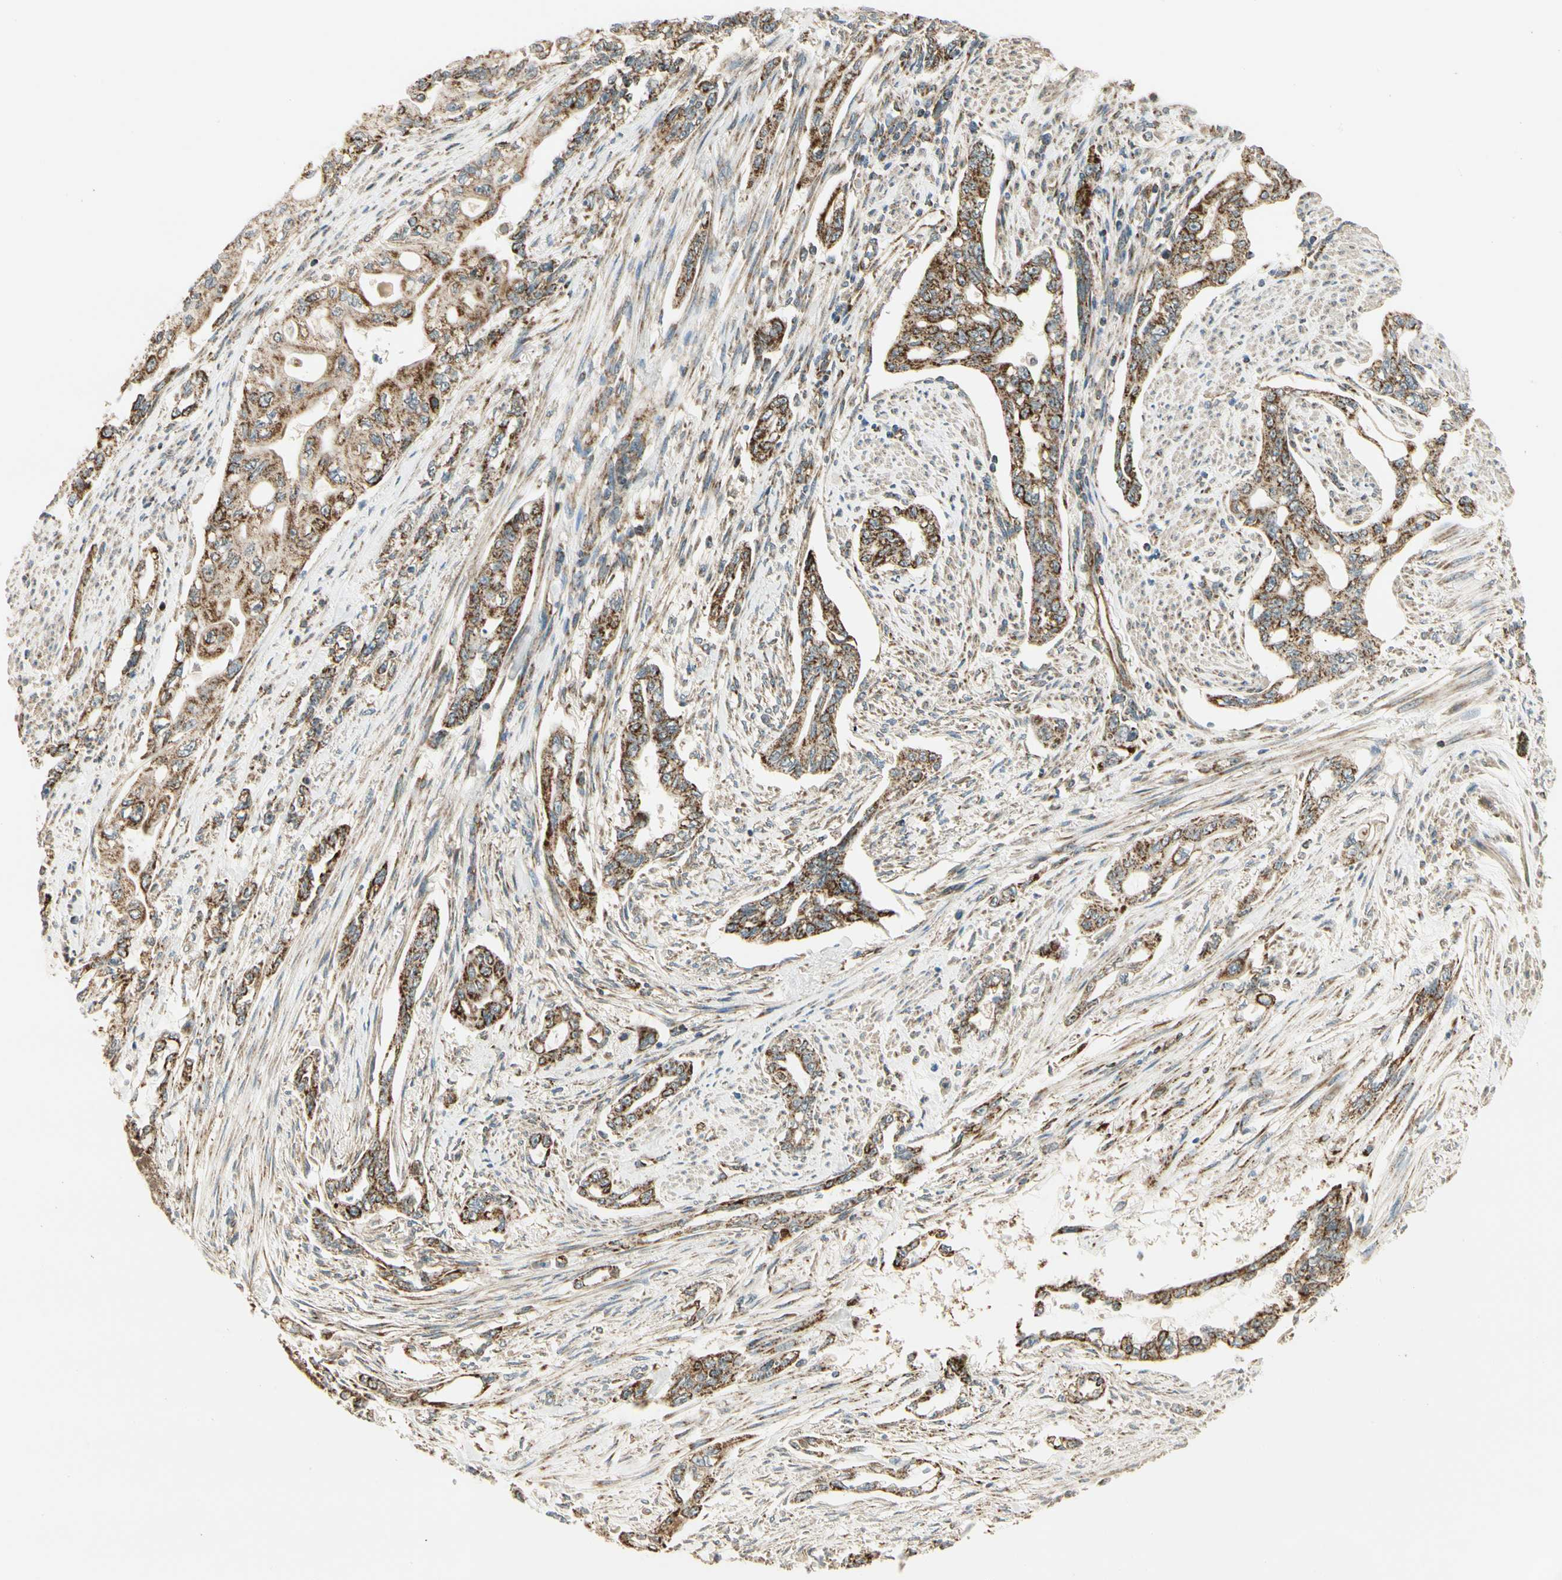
{"staining": {"intensity": "strong", "quantity": ">75%", "location": "cytoplasmic/membranous"}, "tissue": "pancreatic cancer", "cell_type": "Tumor cells", "image_type": "cancer", "snomed": [{"axis": "morphology", "description": "Normal tissue, NOS"}, {"axis": "topography", "description": "Pancreas"}], "caption": "Immunohistochemistry image of pancreatic cancer stained for a protein (brown), which reveals high levels of strong cytoplasmic/membranous positivity in approximately >75% of tumor cells.", "gene": "EPHB3", "patient": {"sex": "male", "age": 42}}